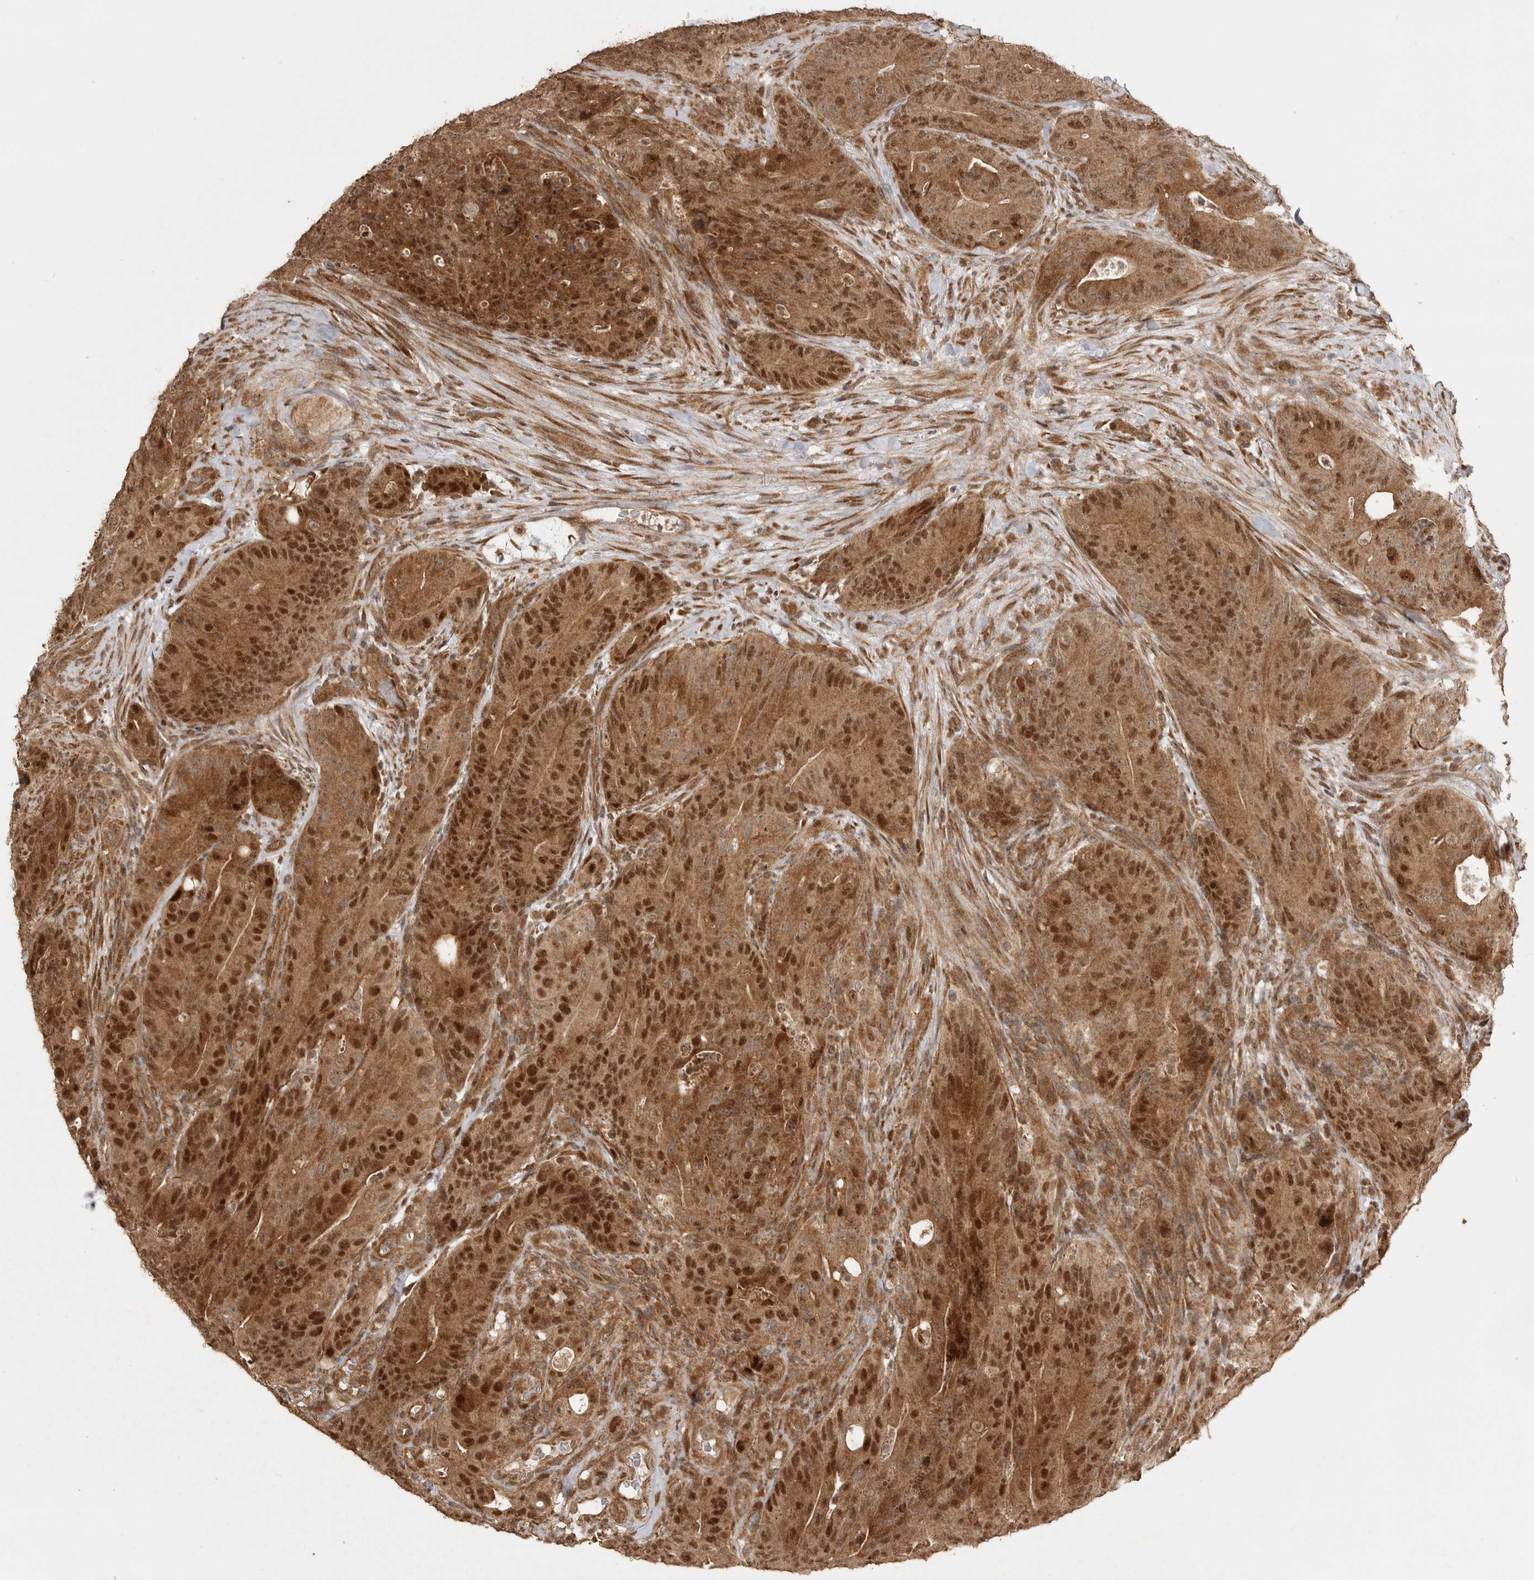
{"staining": {"intensity": "strong", "quantity": ">75%", "location": "cytoplasmic/membranous,nuclear"}, "tissue": "colorectal cancer", "cell_type": "Tumor cells", "image_type": "cancer", "snomed": [{"axis": "morphology", "description": "Normal tissue, NOS"}, {"axis": "topography", "description": "Colon"}], "caption": "Immunohistochemistry (IHC) of human colorectal cancer exhibits high levels of strong cytoplasmic/membranous and nuclear positivity in about >75% of tumor cells.", "gene": "BOC", "patient": {"sex": "female", "age": 82}}